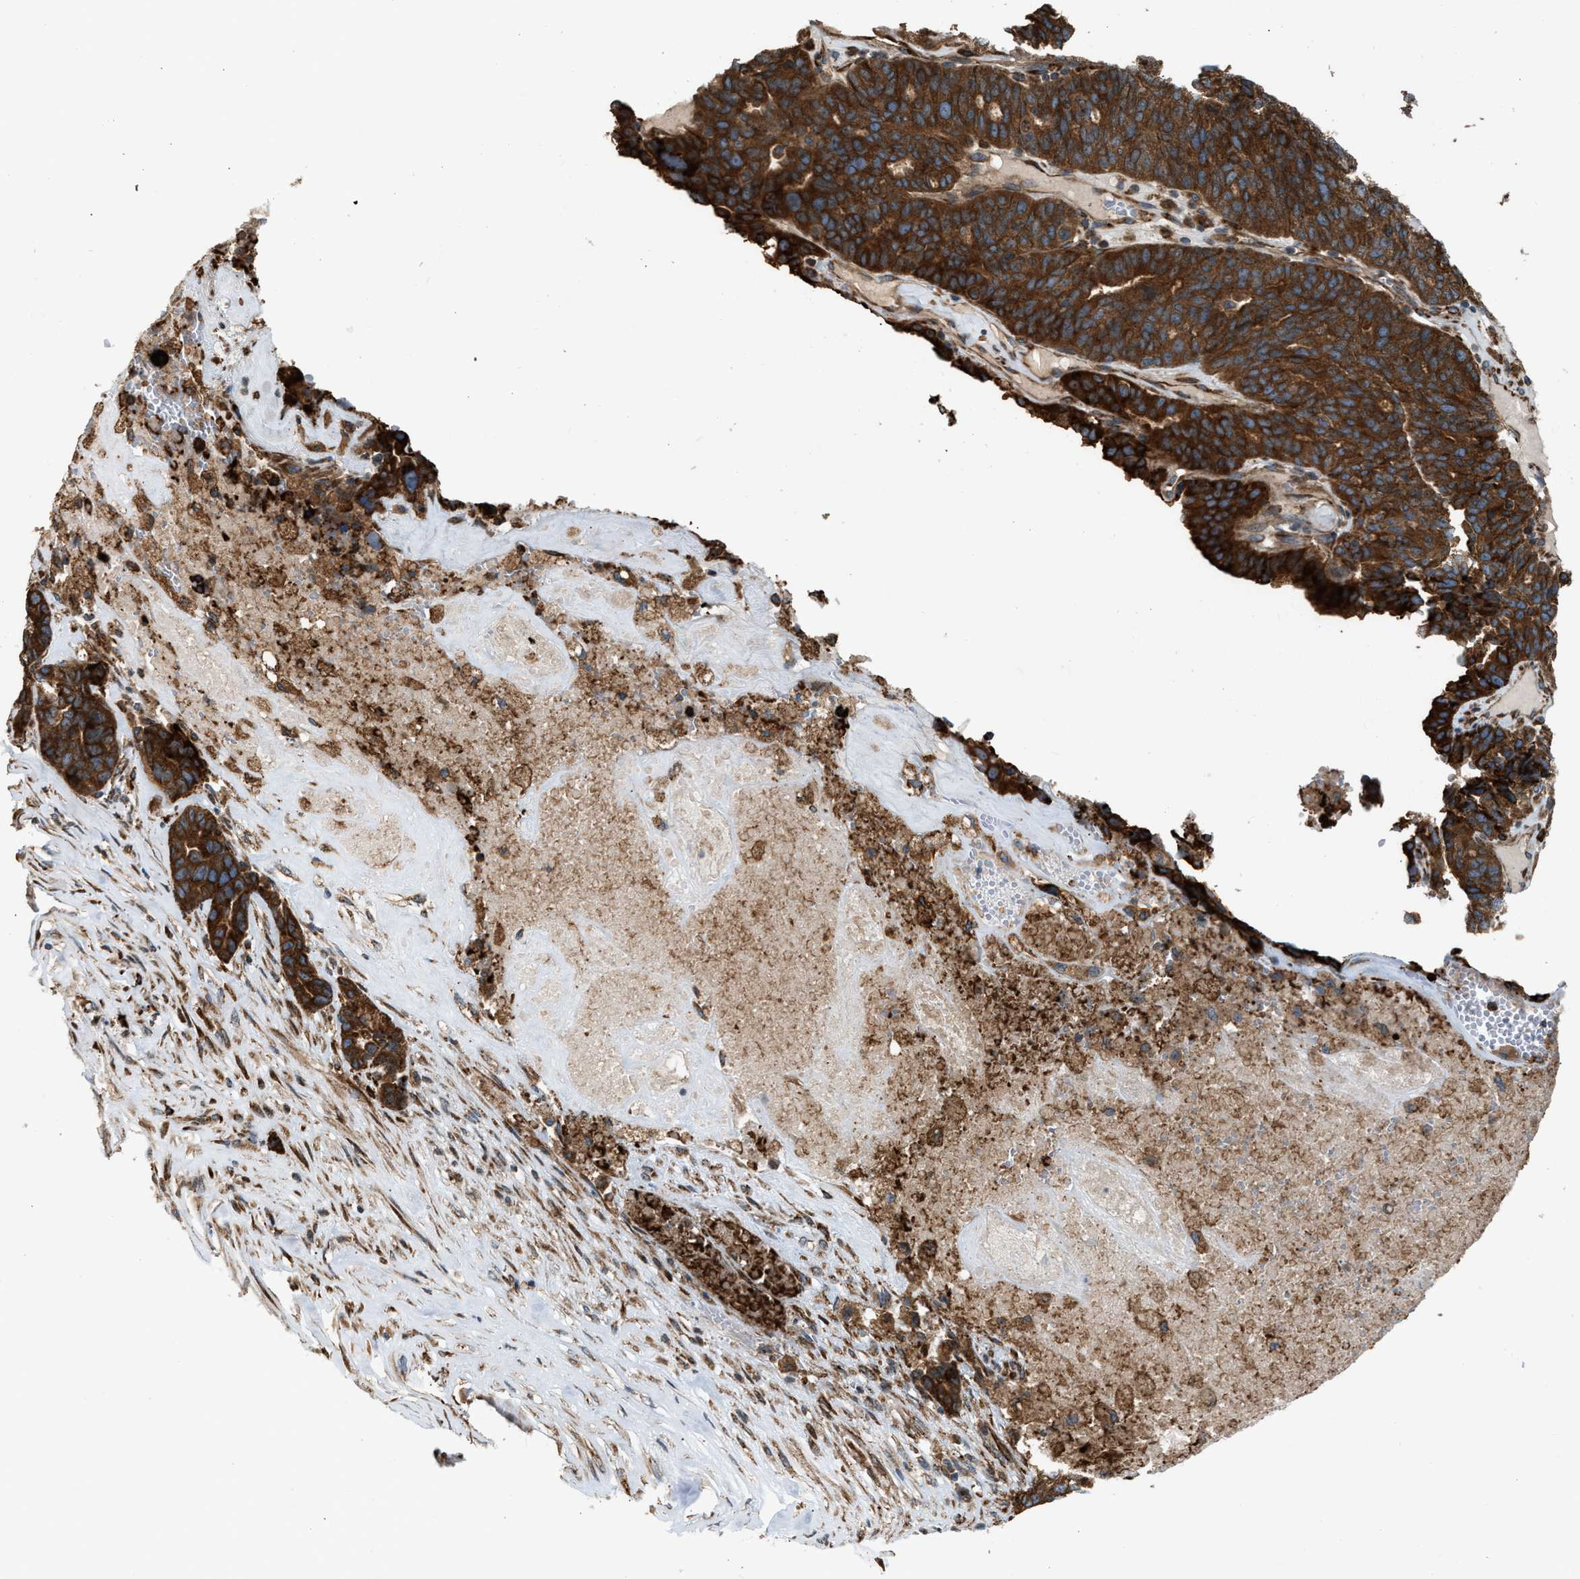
{"staining": {"intensity": "strong", "quantity": ">75%", "location": "cytoplasmic/membranous"}, "tissue": "ovarian cancer", "cell_type": "Tumor cells", "image_type": "cancer", "snomed": [{"axis": "morphology", "description": "Cystadenocarcinoma, serous, NOS"}, {"axis": "topography", "description": "Ovary"}], "caption": "Ovarian serous cystadenocarcinoma stained for a protein (brown) demonstrates strong cytoplasmic/membranous positive staining in approximately >75% of tumor cells.", "gene": "BAIAP2L1", "patient": {"sex": "female", "age": 59}}